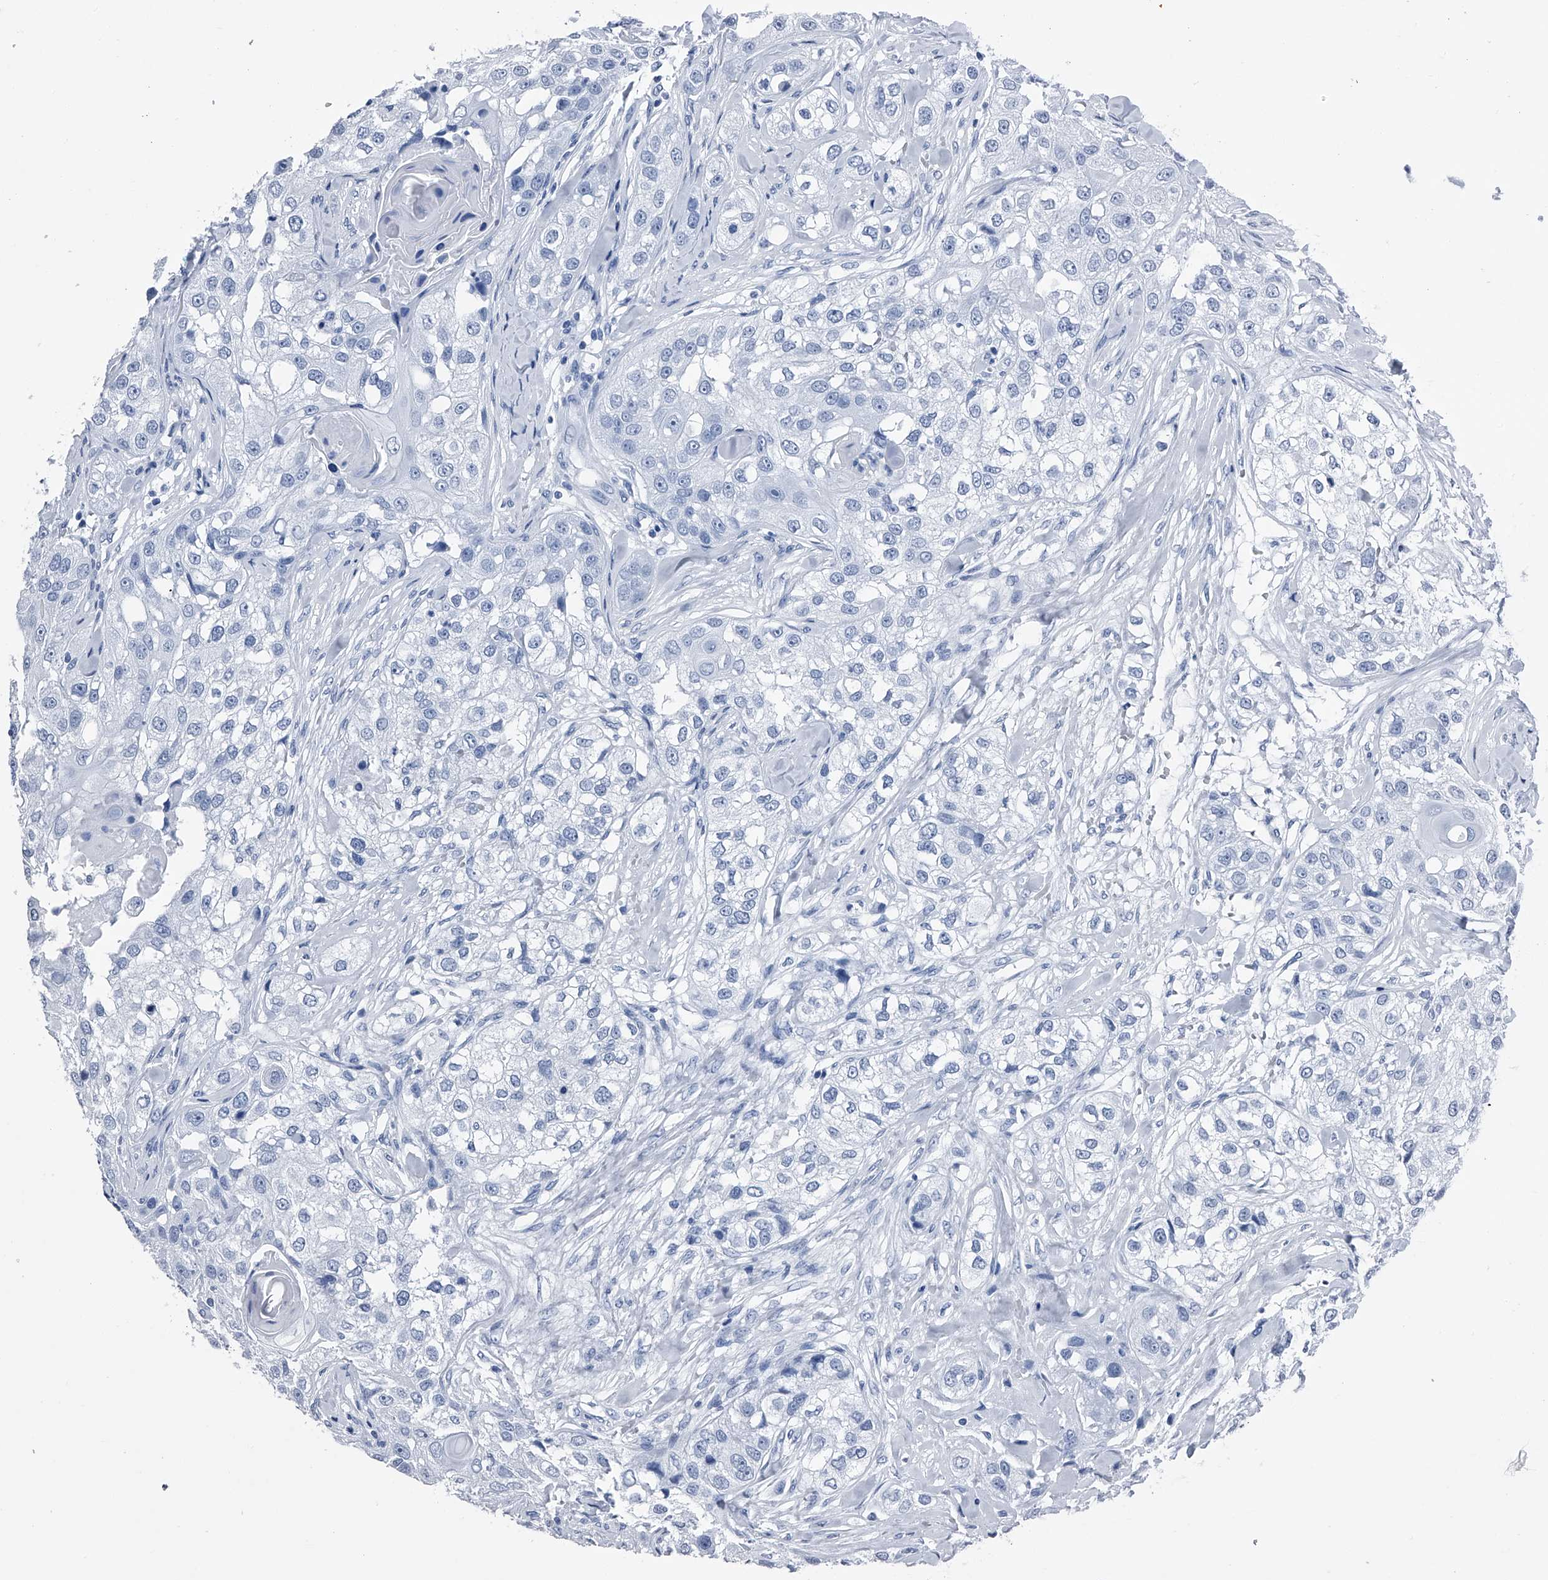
{"staining": {"intensity": "negative", "quantity": "none", "location": "none"}, "tissue": "head and neck cancer", "cell_type": "Tumor cells", "image_type": "cancer", "snomed": [{"axis": "morphology", "description": "Normal tissue, NOS"}, {"axis": "morphology", "description": "Squamous cell carcinoma, NOS"}, {"axis": "topography", "description": "Skeletal muscle"}, {"axis": "topography", "description": "Head-Neck"}], "caption": "This is an immunohistochemistry (IHC) micrograph of human squamous cell carcinoma (head and neck). There is no staining in tumor cells.", "gene": "KIF13A", "patient": {"sex": "male", "age": 51}}